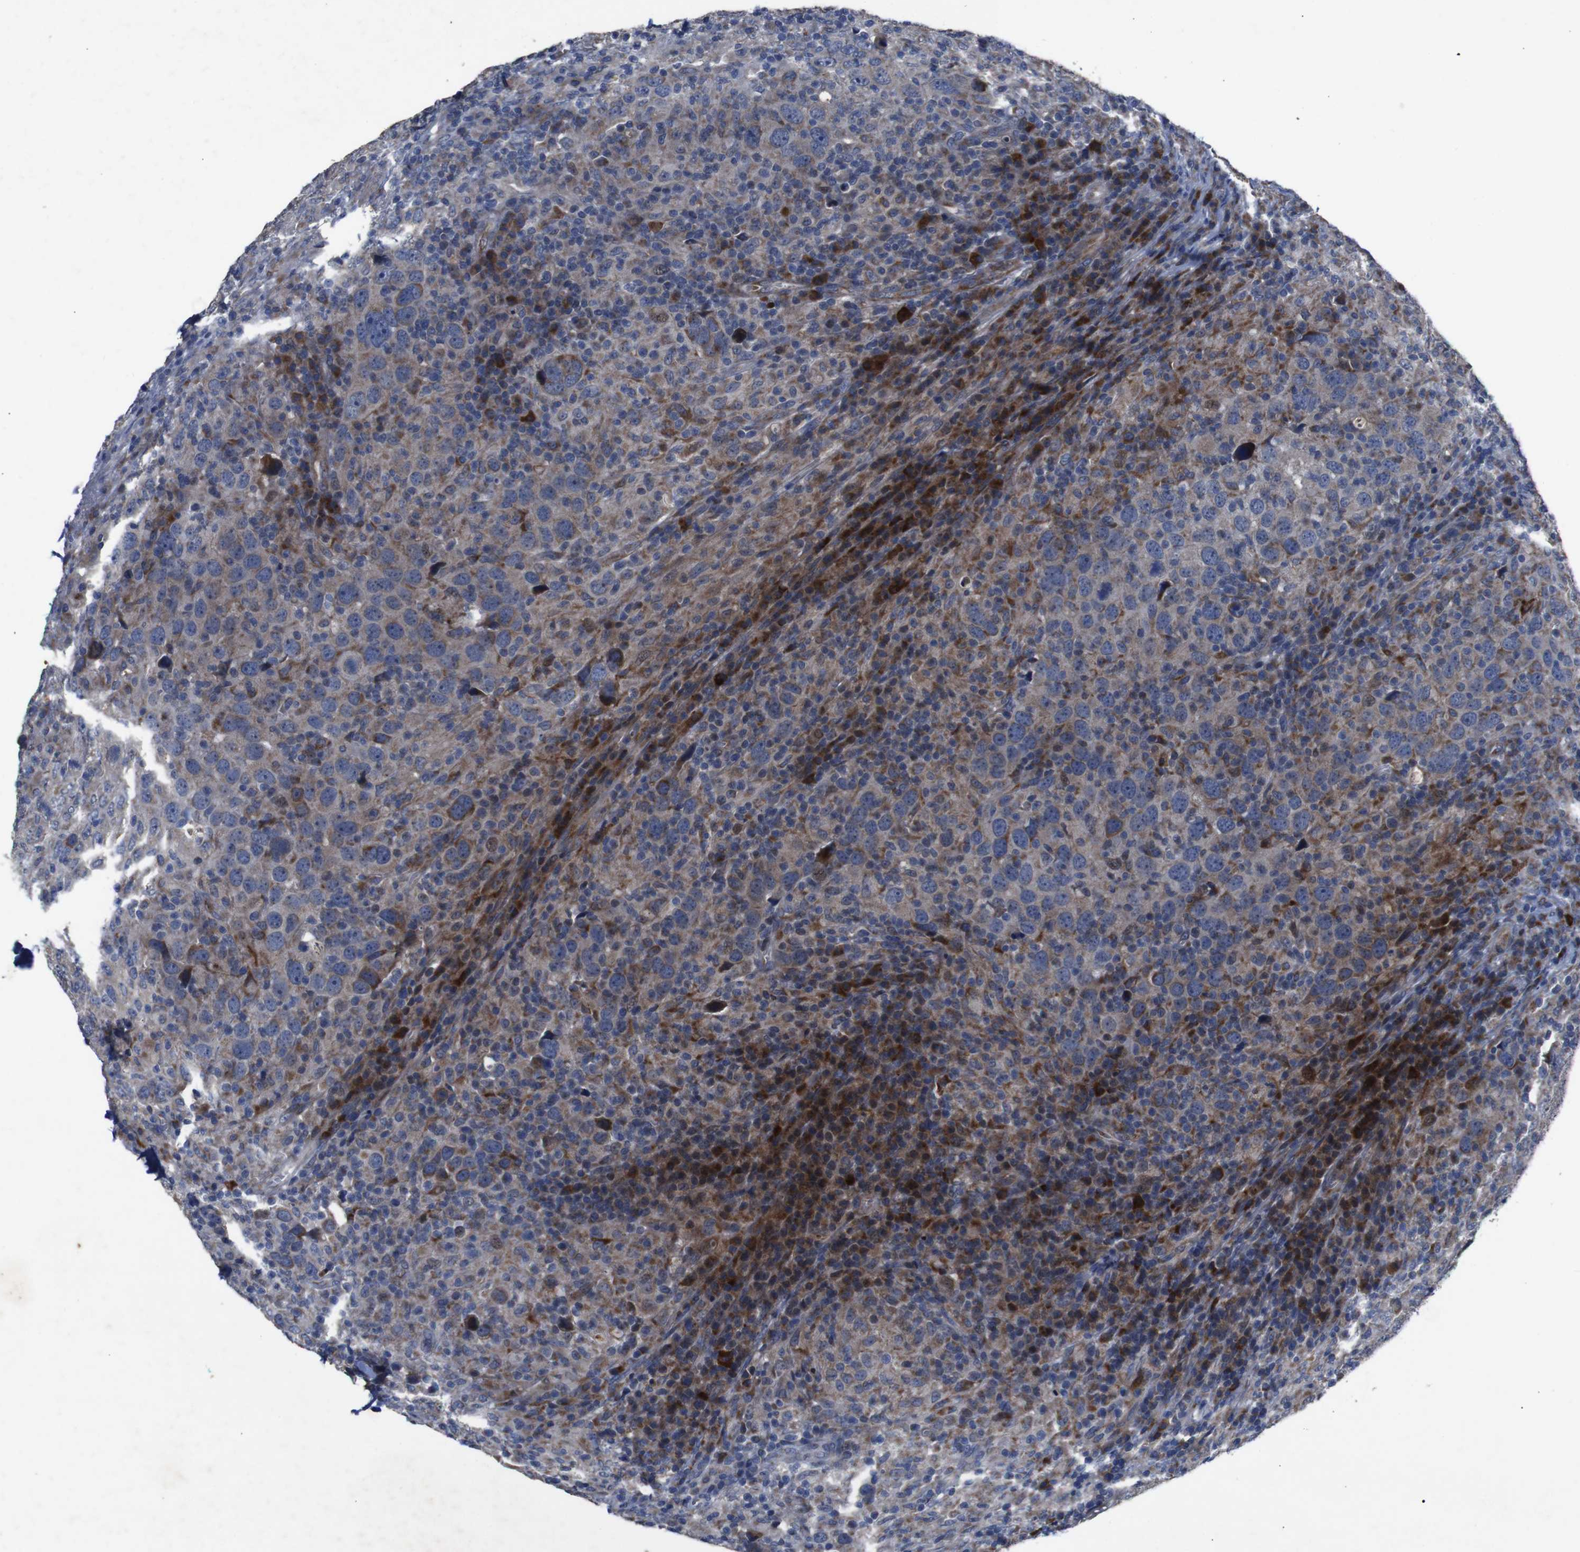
{"staining": {"intensity": "moderate", "quantity": "25%-75%", "location": "cytoplasmic/membranous"}, "tissue": "head and neck cancer", "cell_type": "Tumor cells", "image_type": "cancer", "snomed": [{"axis": "morphology", "description": "Adenocarcinoma, NOS"}, {"axis": "topography", "description": "Salivary gland"}, {"axis": "topography", "description": "Head-Neck"}], "caption": "There is medium levels of moderate cytoplasmic/membranous staining in tumor cells of adenocarcinoma (head and neck), as demonstrated by immunohistochemical staining (brown color).", "gene": "CHST10", "patient": {"sex": "female", "age": 65}}